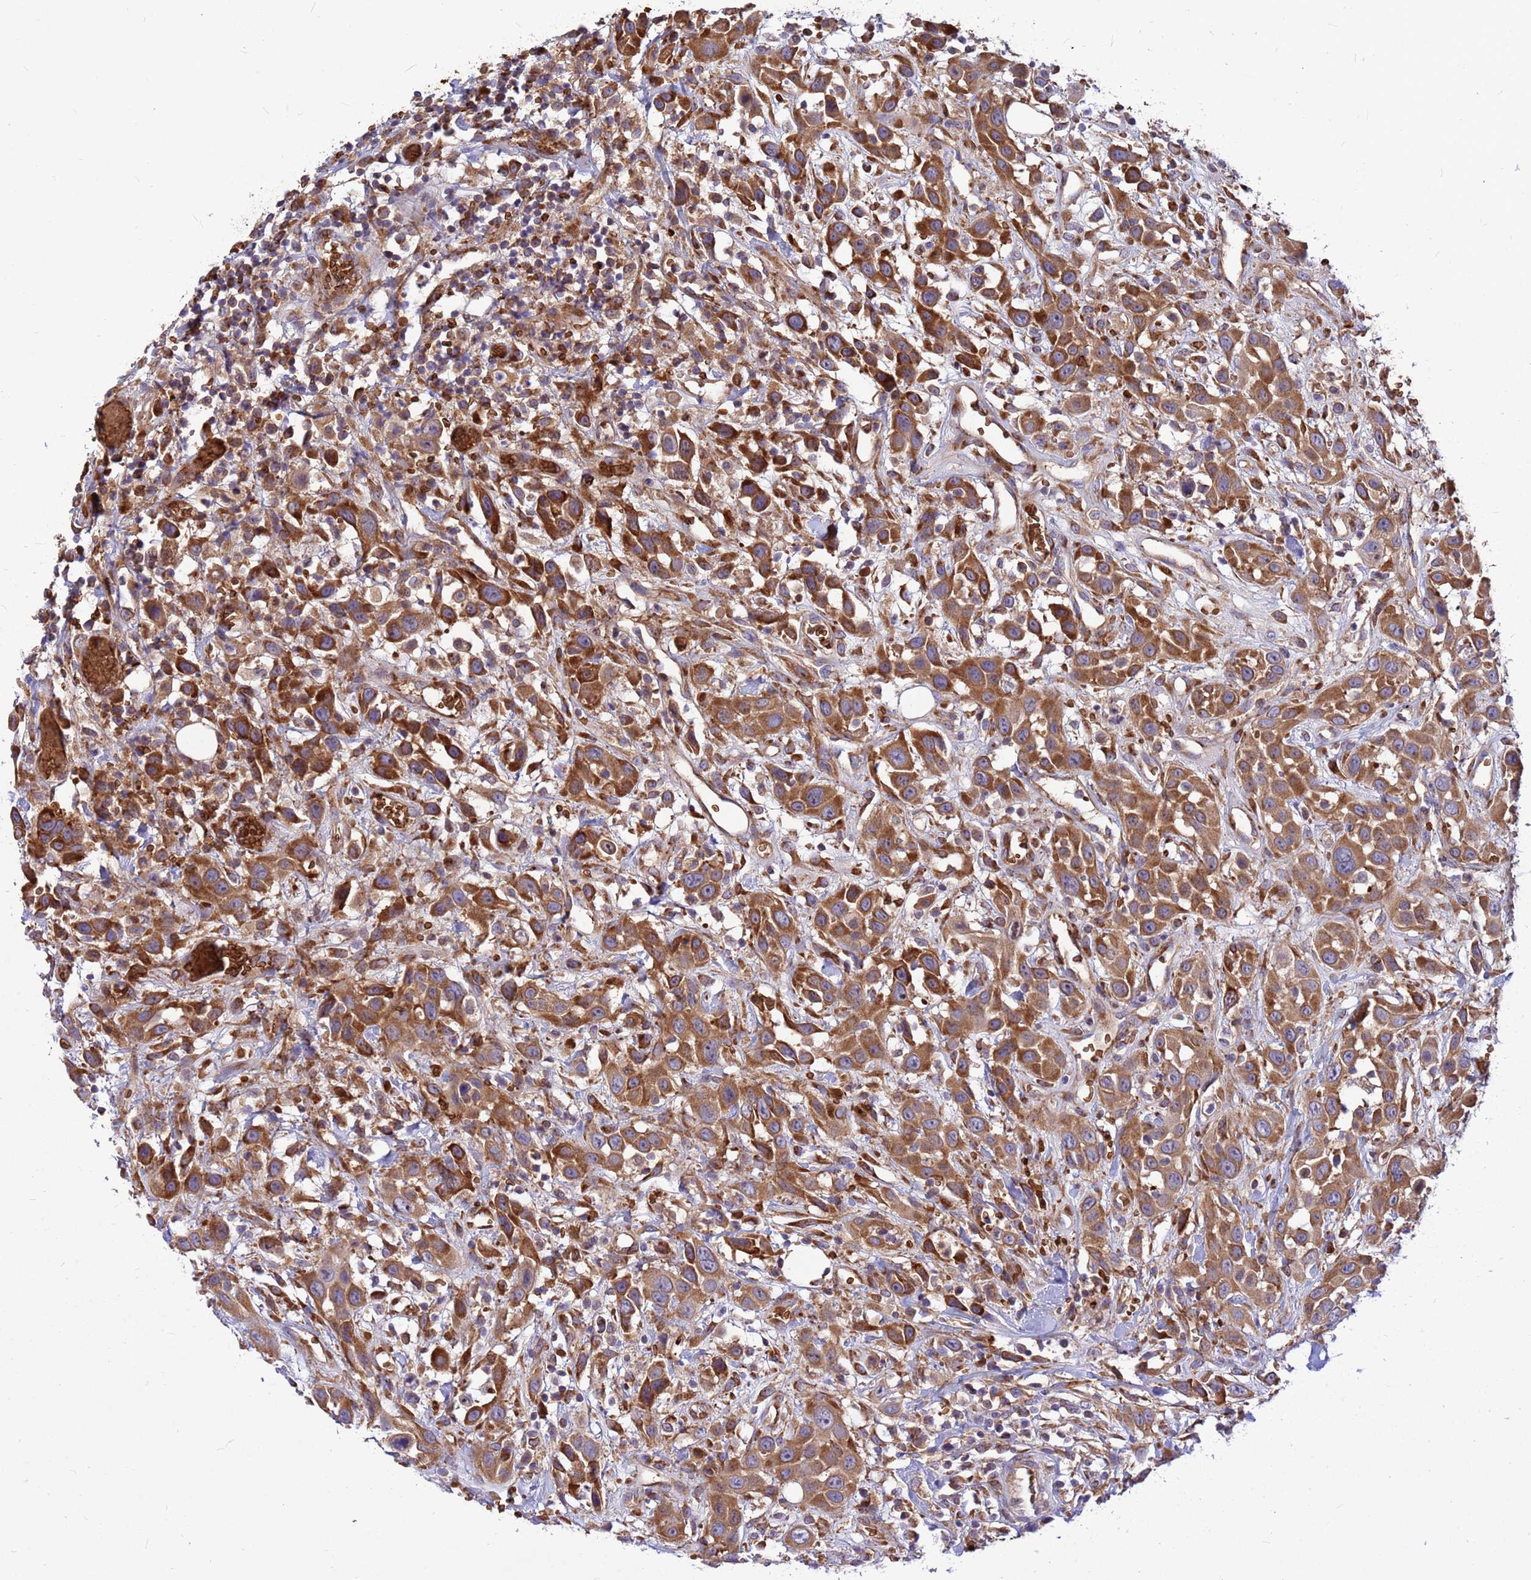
{"staining": {"intensity": "moderate", "quantity": ">75%", "location": "cytoplasmic/membranous"}, "tissue": "head and neck cancer", "cell_type": "Tumor cells", "image_type": "cancer", "snomed": [{"axis": "morphology", "description": "Squamous cell carcinoma, NOS"}, {"axis": "topography", "description": "Head-Neck"}], "caption": "Moderate cytoplasmic/membranous positivity is present in approximately >75% of tumor cells in head and neck cancer.", "gene": "ZNF669", "patient": {"sex": "male", "age": 81}}